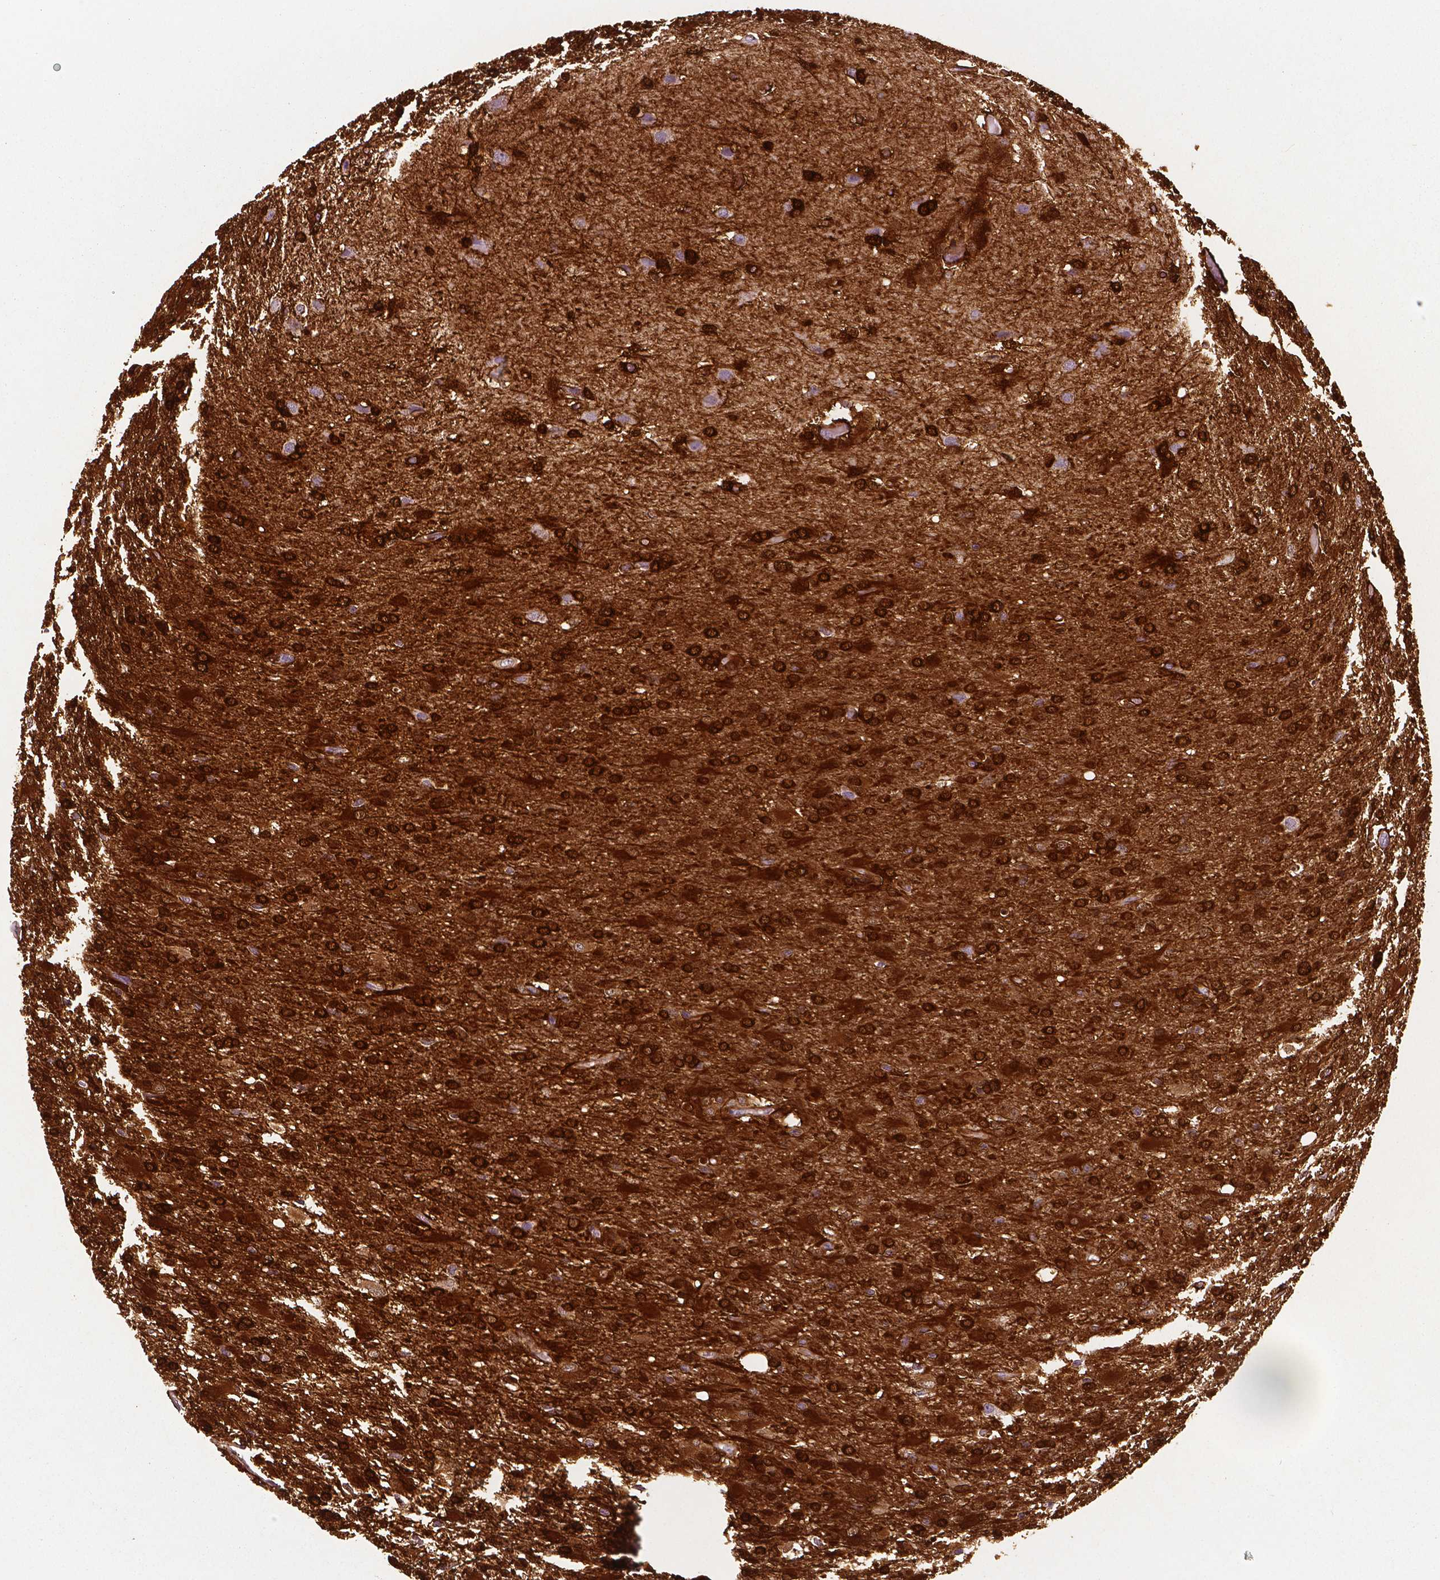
{"staining": {"intensity": "strong", "quantity": ">75%", "location": "cytoplasmic/membranous"}, "tissue": "glioma", "cell_type": "Tumor cells", "image_type": "cancer", "snomed": [{"axis": "morphology", "description": "Glioma, malignant, High grade"}, {"axis": "topography", "description": "Brain"}], "caption": "A high-resolution image shows immunohistochemistry staining of high-grade glioma (malignant), which displays strong cytoplasmic/membranous positivity in approximately >75% of tumor cells. (Stains: DAB in brown, nuclei in blue, Microscopy: brightfield microscopy at high magnification).", "gene": "PHGDH", "patient": {"sex": "male", "age": 68}}